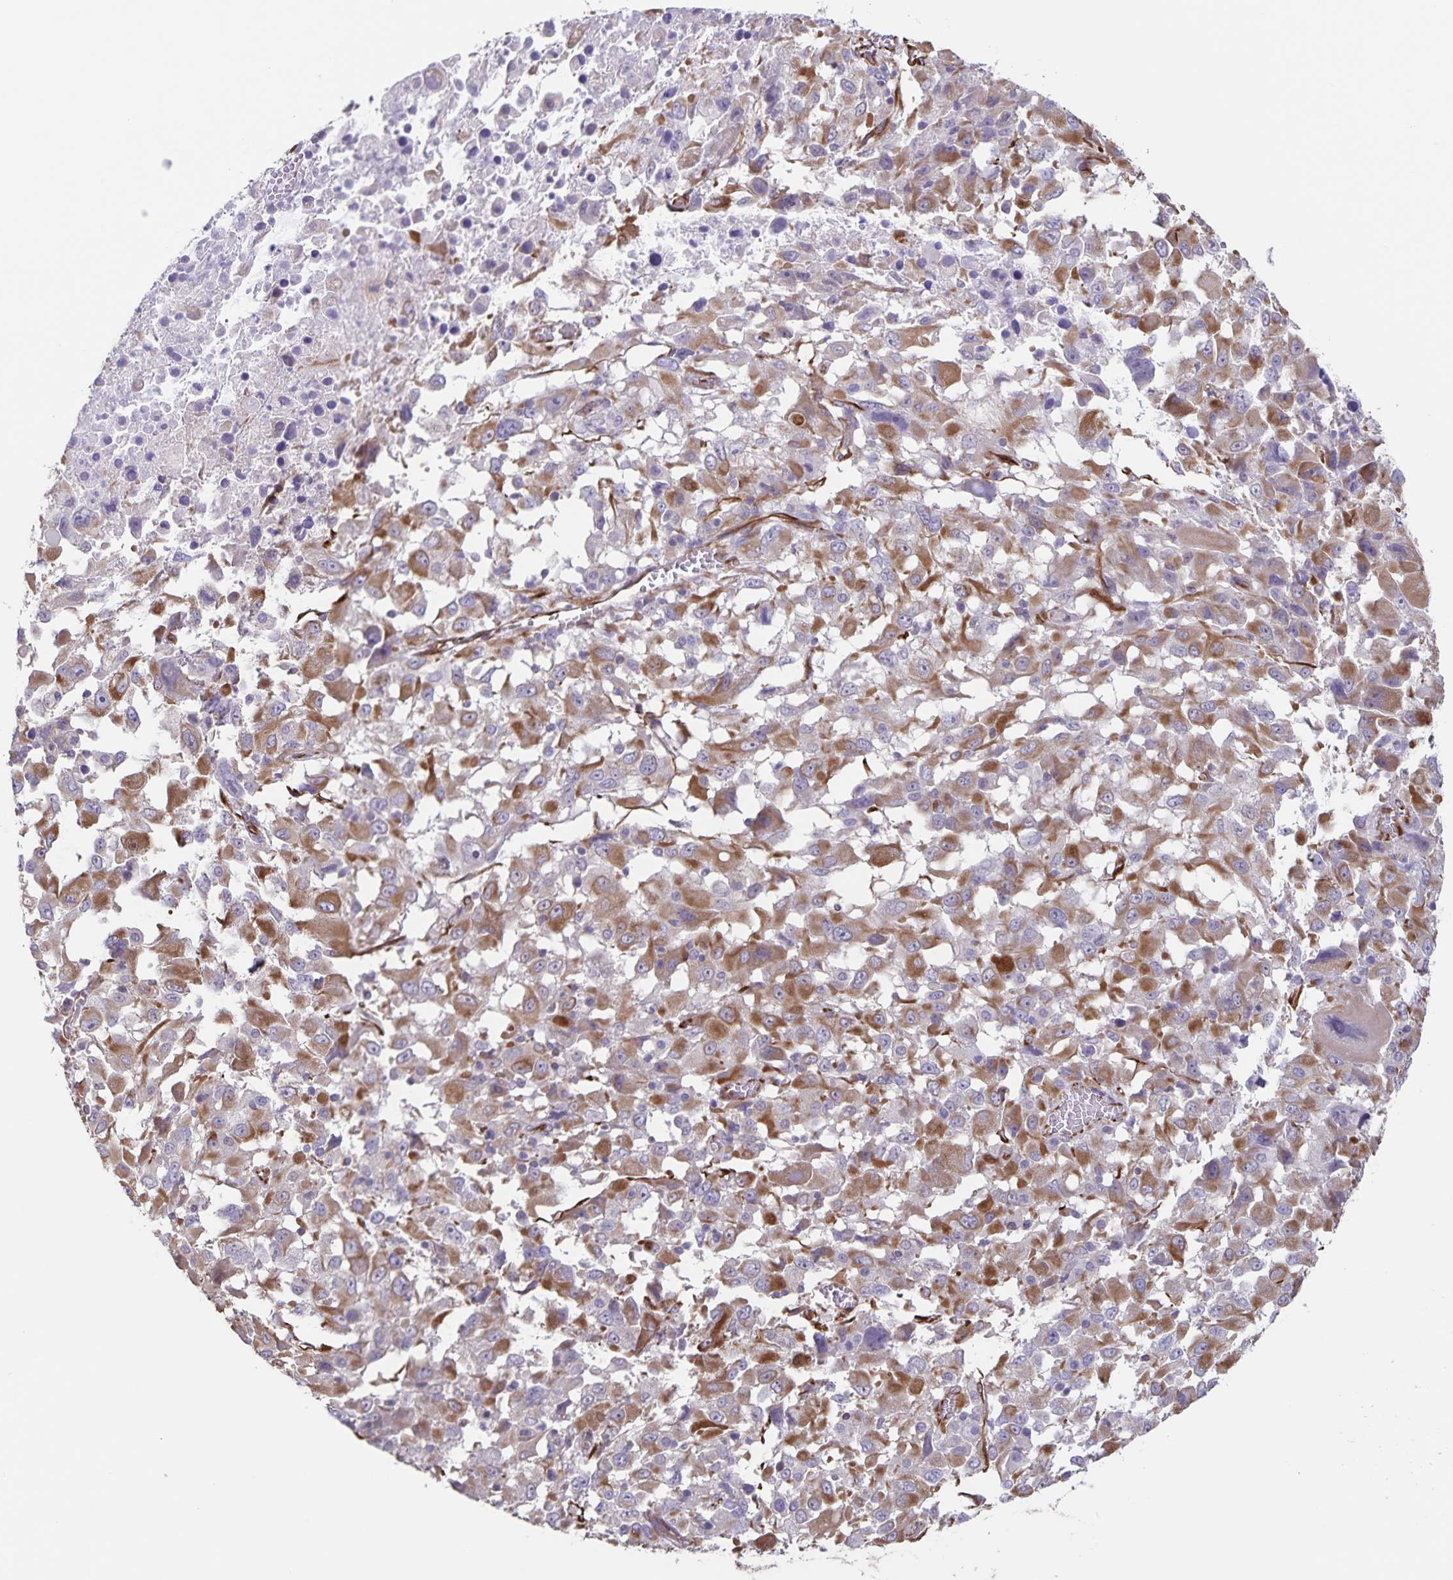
{"staining": {"intensity": "moderate", "quantity": ">75%", "location": "cytoplasmic/membranous"}, "tissue": "melanoma", "cell_type": "Tumor cells", "image_type": "cancer", "snomed": [{"axis": "morphology", "description": "Malignant melanoma, Metastatic site"}, {"axis": "topography", "description": "Soft tissue"}], "caption": "Malignant melanoma (metastatic site) stained with a protein marker demonstrates moderate staining in tumor cells.", "gene": "SYNM", "patient": {"sex": "male", "age": 50}}